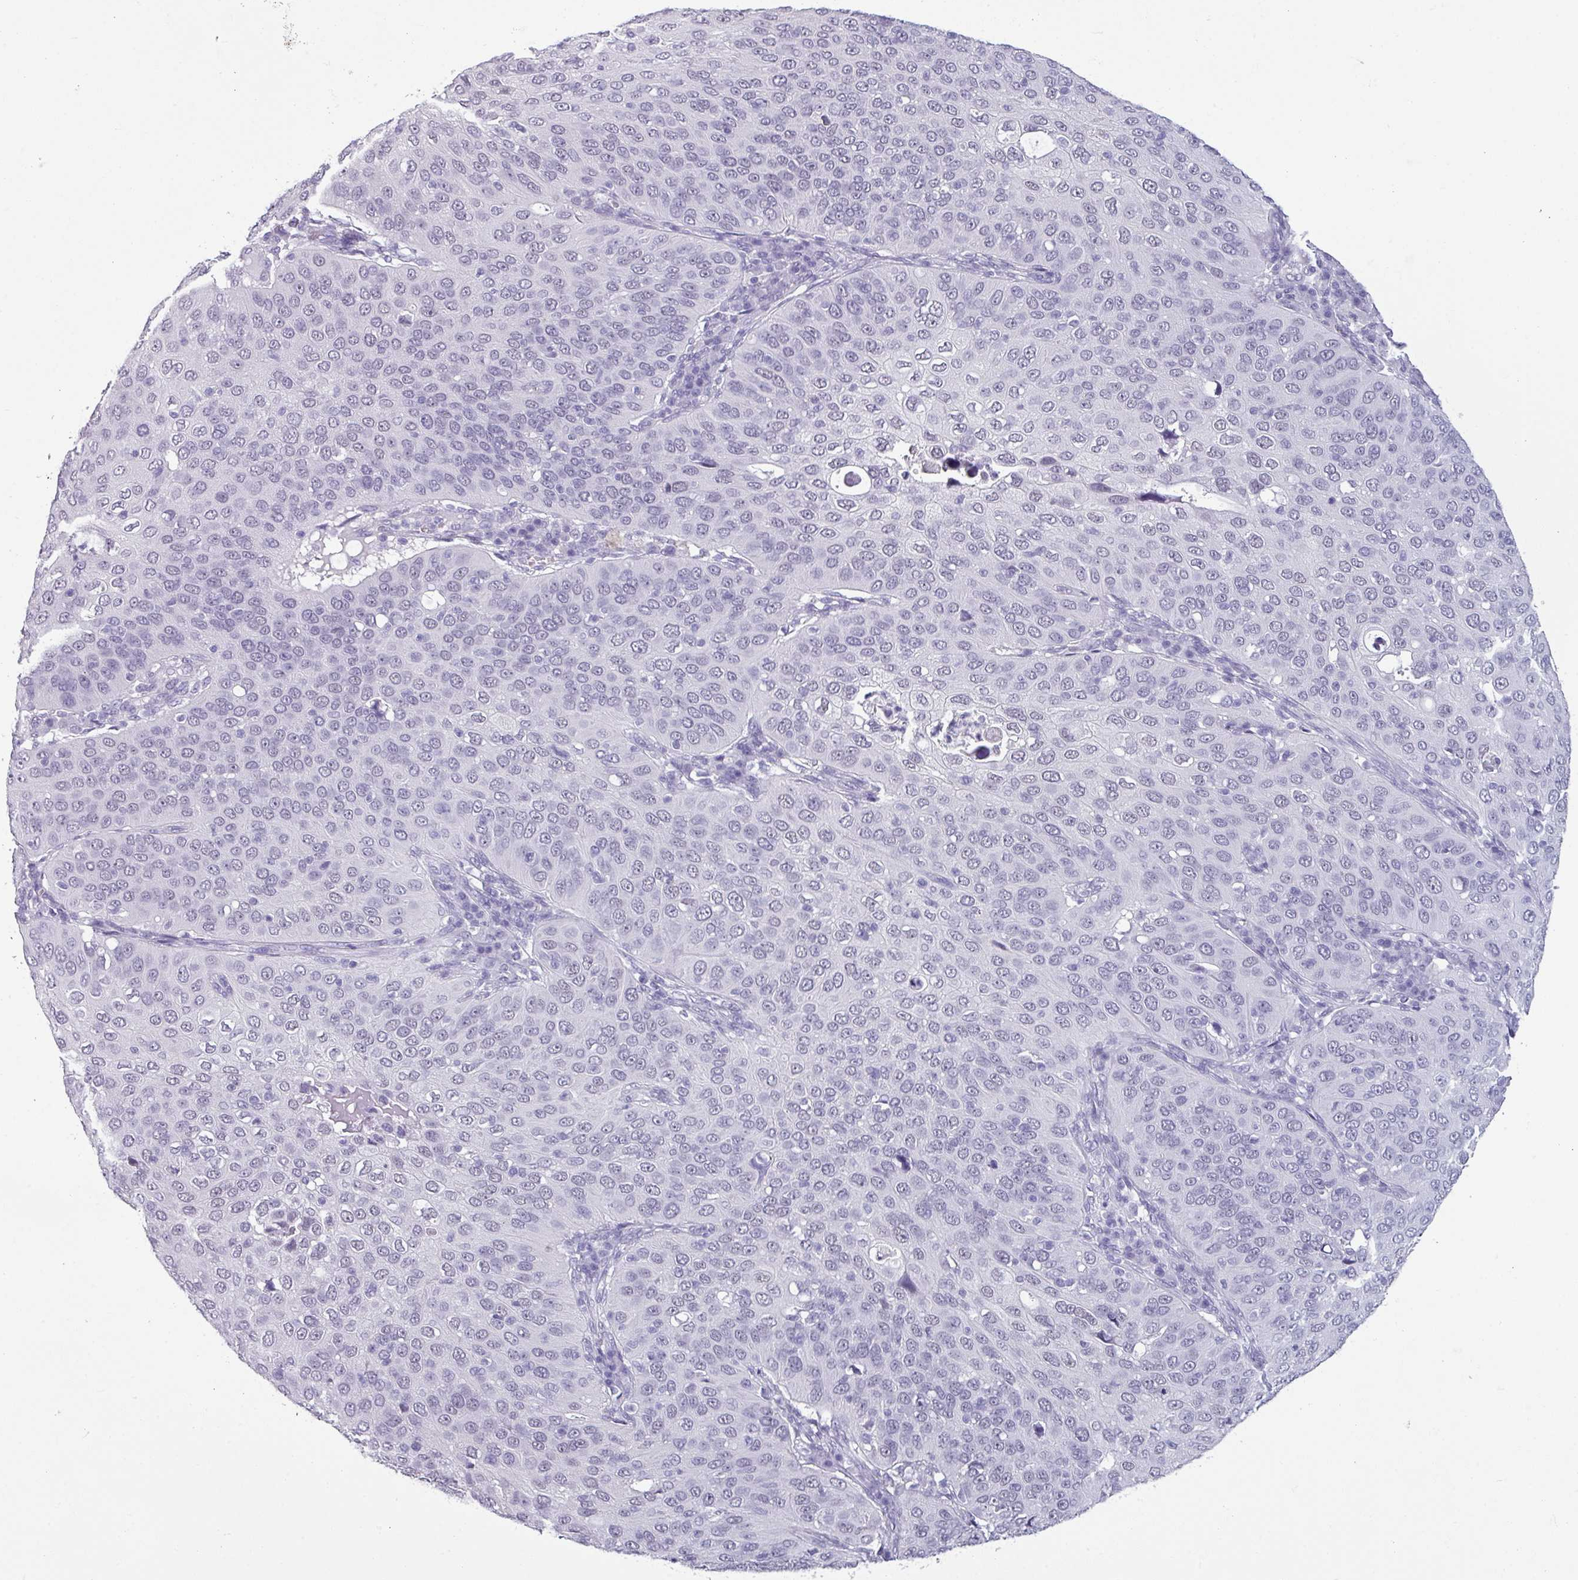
{"staining": {"intensity": "negative", "quantity": "none", "location": "none"}, "tissue": "cervical cancer", "cell_type": "Tumor cells", "image_type": "cancer", "snomed": [{"axis": "morphology", "description": "Squamous cell carcinoma, NOS"}, {"axis": "topography", "description": "Cervix"}], "caption": "Immunohistochemistry (IHC) image of neoplastic tissue: human cervical cancer stained with DAB (3,3'-diaminobenzidine) demonstrates no significant protein positivity in tumor cells.", "gene": "SRGAP1", "patient": {"sex": "female", "age": 36}}